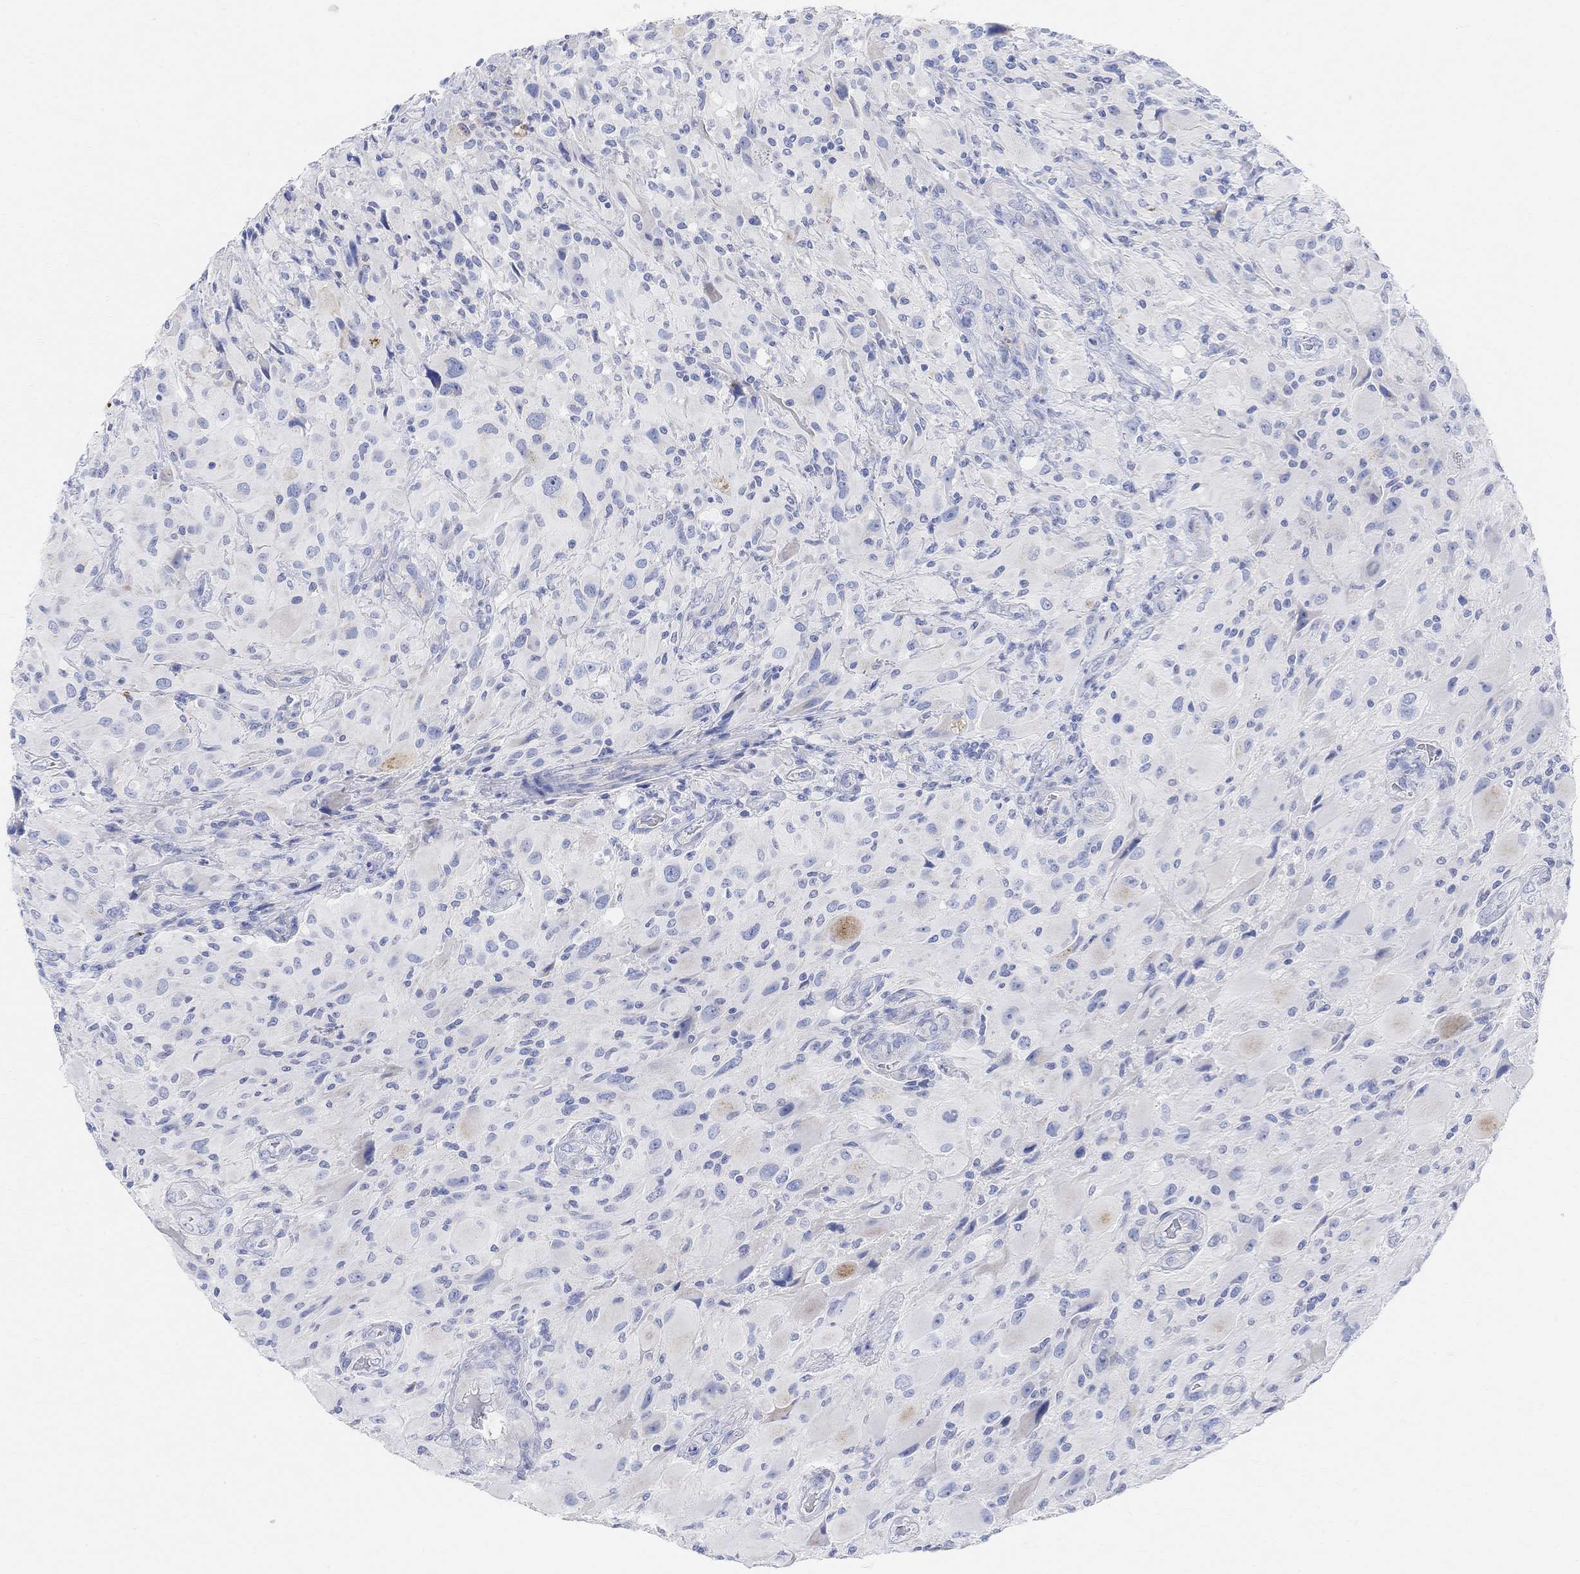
{"staining": {"intensity": "negative", "quantity": "none", "location": "none"}, "tissue": "glioma", "cell_type": "Tumor cells", "image_type": "cancer", "snomed": [{"axis": "morphology", "description": "Glioma, malignant, High grade"}, {"axis": "topography", "description": "Cerebral cortex"}], "caption": "The image exhibits no staining of tumor cells in glioma.", "gene": "RETNLB", "patient": {"sex": "male", "age": 35}}